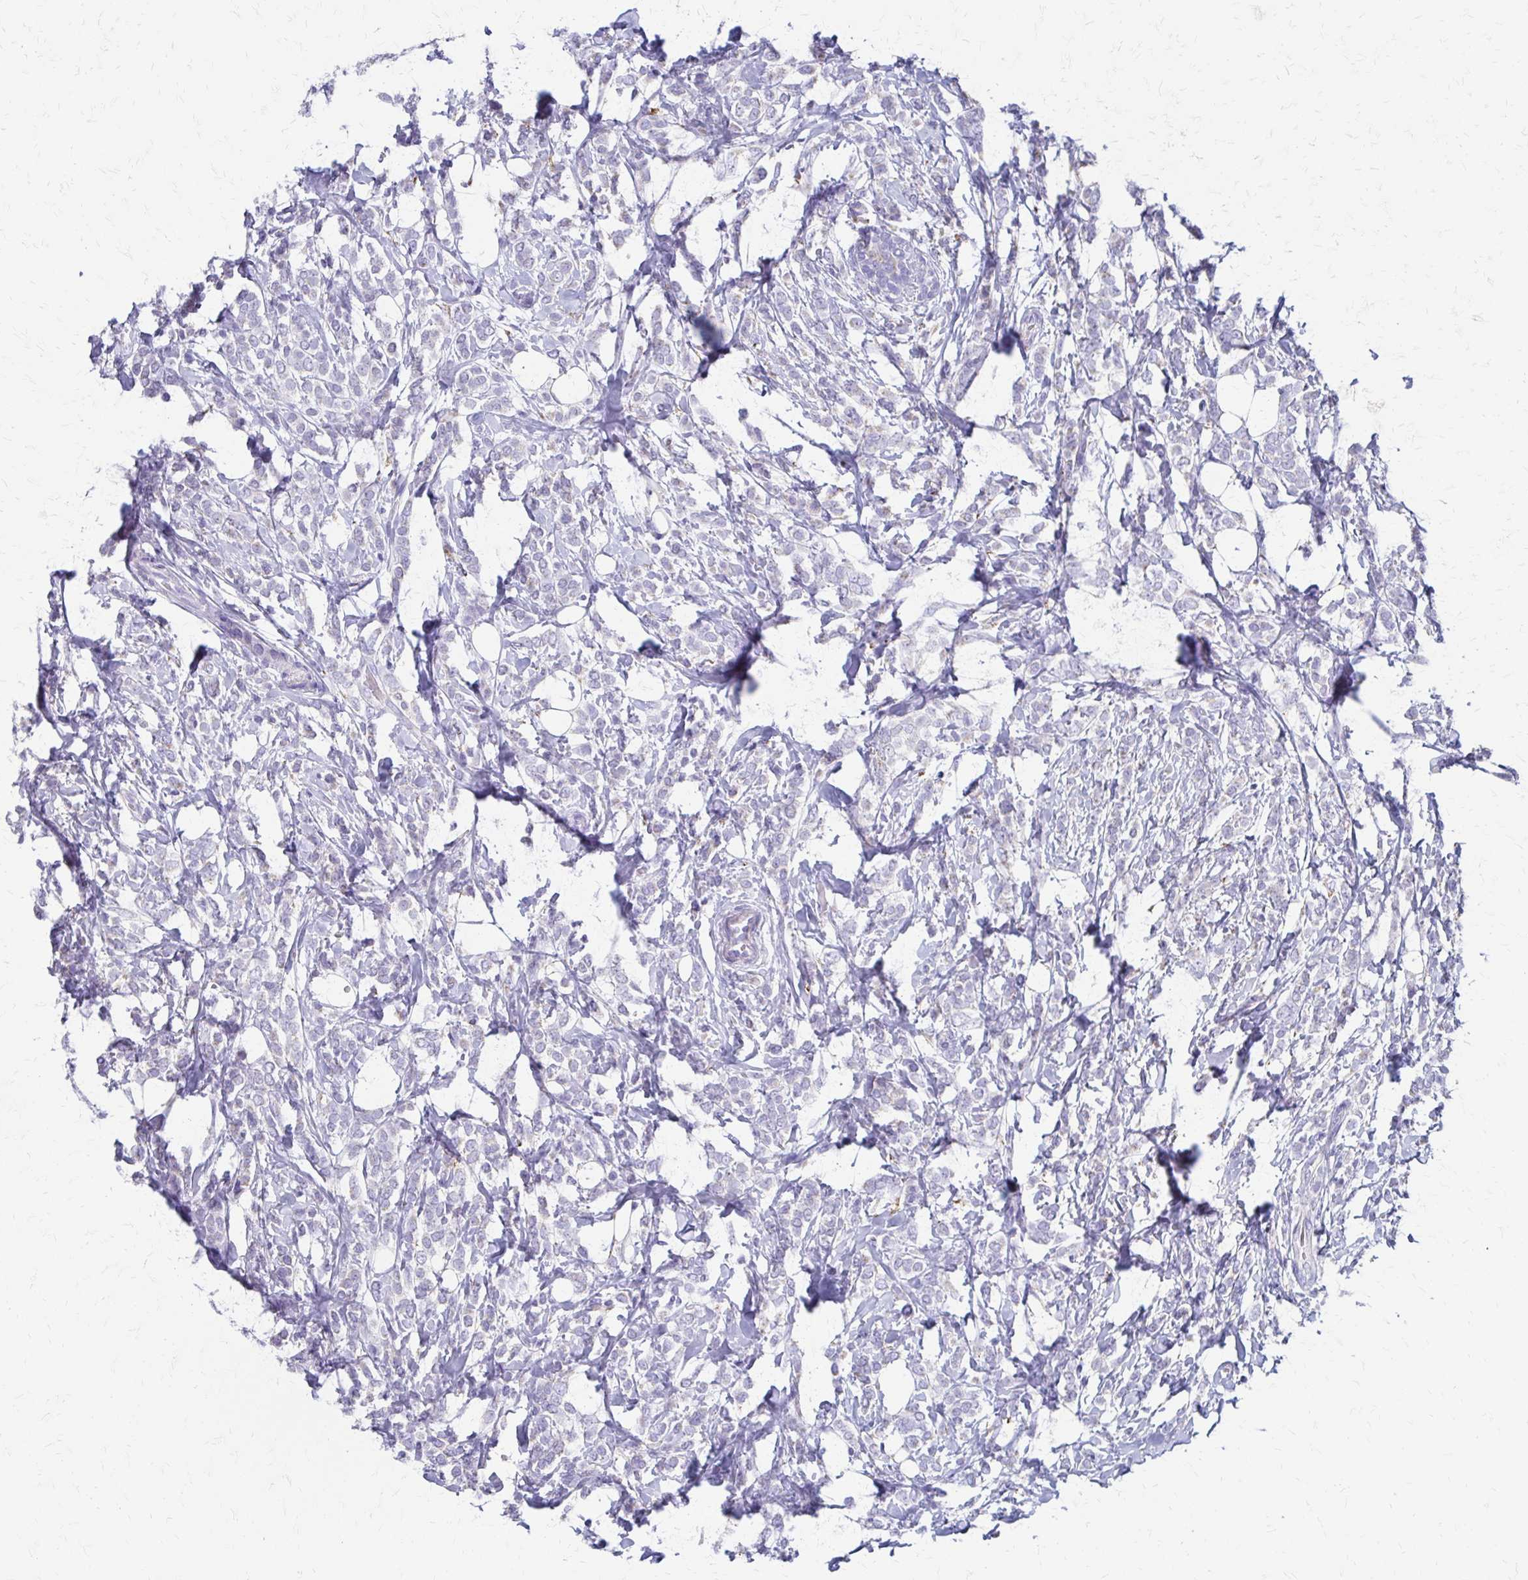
{"staining": {"intensity": "negative", "quantity": "none", "location": "none"}, "tissue": "breast cancer", "cell_type": "Tumor cells", "image_type": "cancer", "snomed": [{"axis": "morphology", "description": "Lobular carcinoma"}, {"axis": "topography", "description": "Breast"}], "caption": "Lobular carcinoma (breast) was stained to show a protein in brown. There is no significant positivity in tumor cells.", "gene": "ZSCAN5B", "patient": {"sex": "female", "age": 49}}